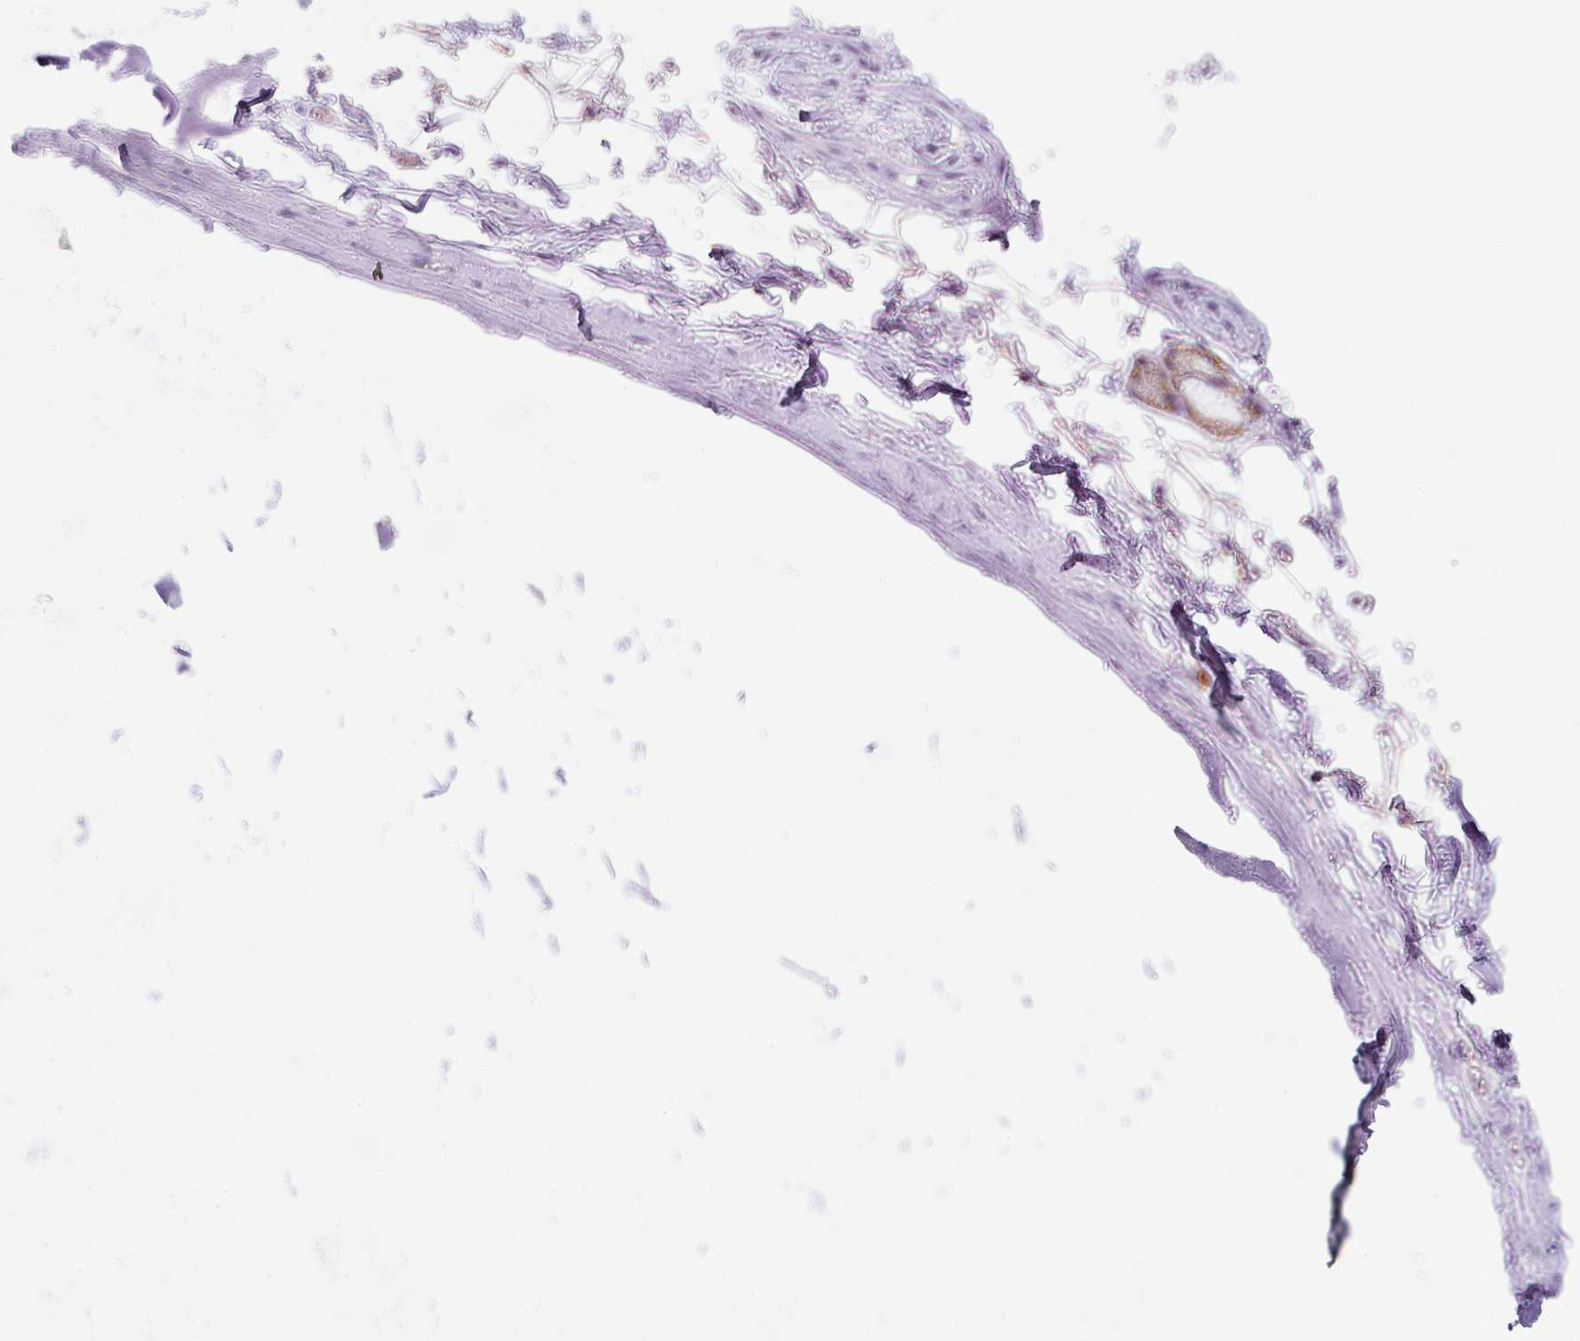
{"staining": {"intensity": "weak", "quantity": "25%-75%", "location": "cytoplasmic/membranous"}, "tissue": "adipose tissue", "cell_type": "Adipocytes", "image_type": "normal", "snomed": [{"axis": "morphology", "description": "Normal tissue, NOS"}, {"axis": "topography", "description": "Cartilage tissue"}, {"axis": "topography", "description": "Bronchus"}, {"axis": "topography", "description": "Peripheral nerve tissue"}], "caption": "A high-resolution photomicrograph shows IHC staining of unremarkable adipose tissue, which exhibits weak cytoplasmic/membranous positivity in about 25%-75% of adipocytes. The staining was performed using DAB (3,3'-diaminobenzidine) to visualize the protein expression in brown, while the nuclei were stained in blue with hematoxylin (Magnification: 20x).", "gene": "DDOST", "patient": {"sex": "male", "age": 67}}